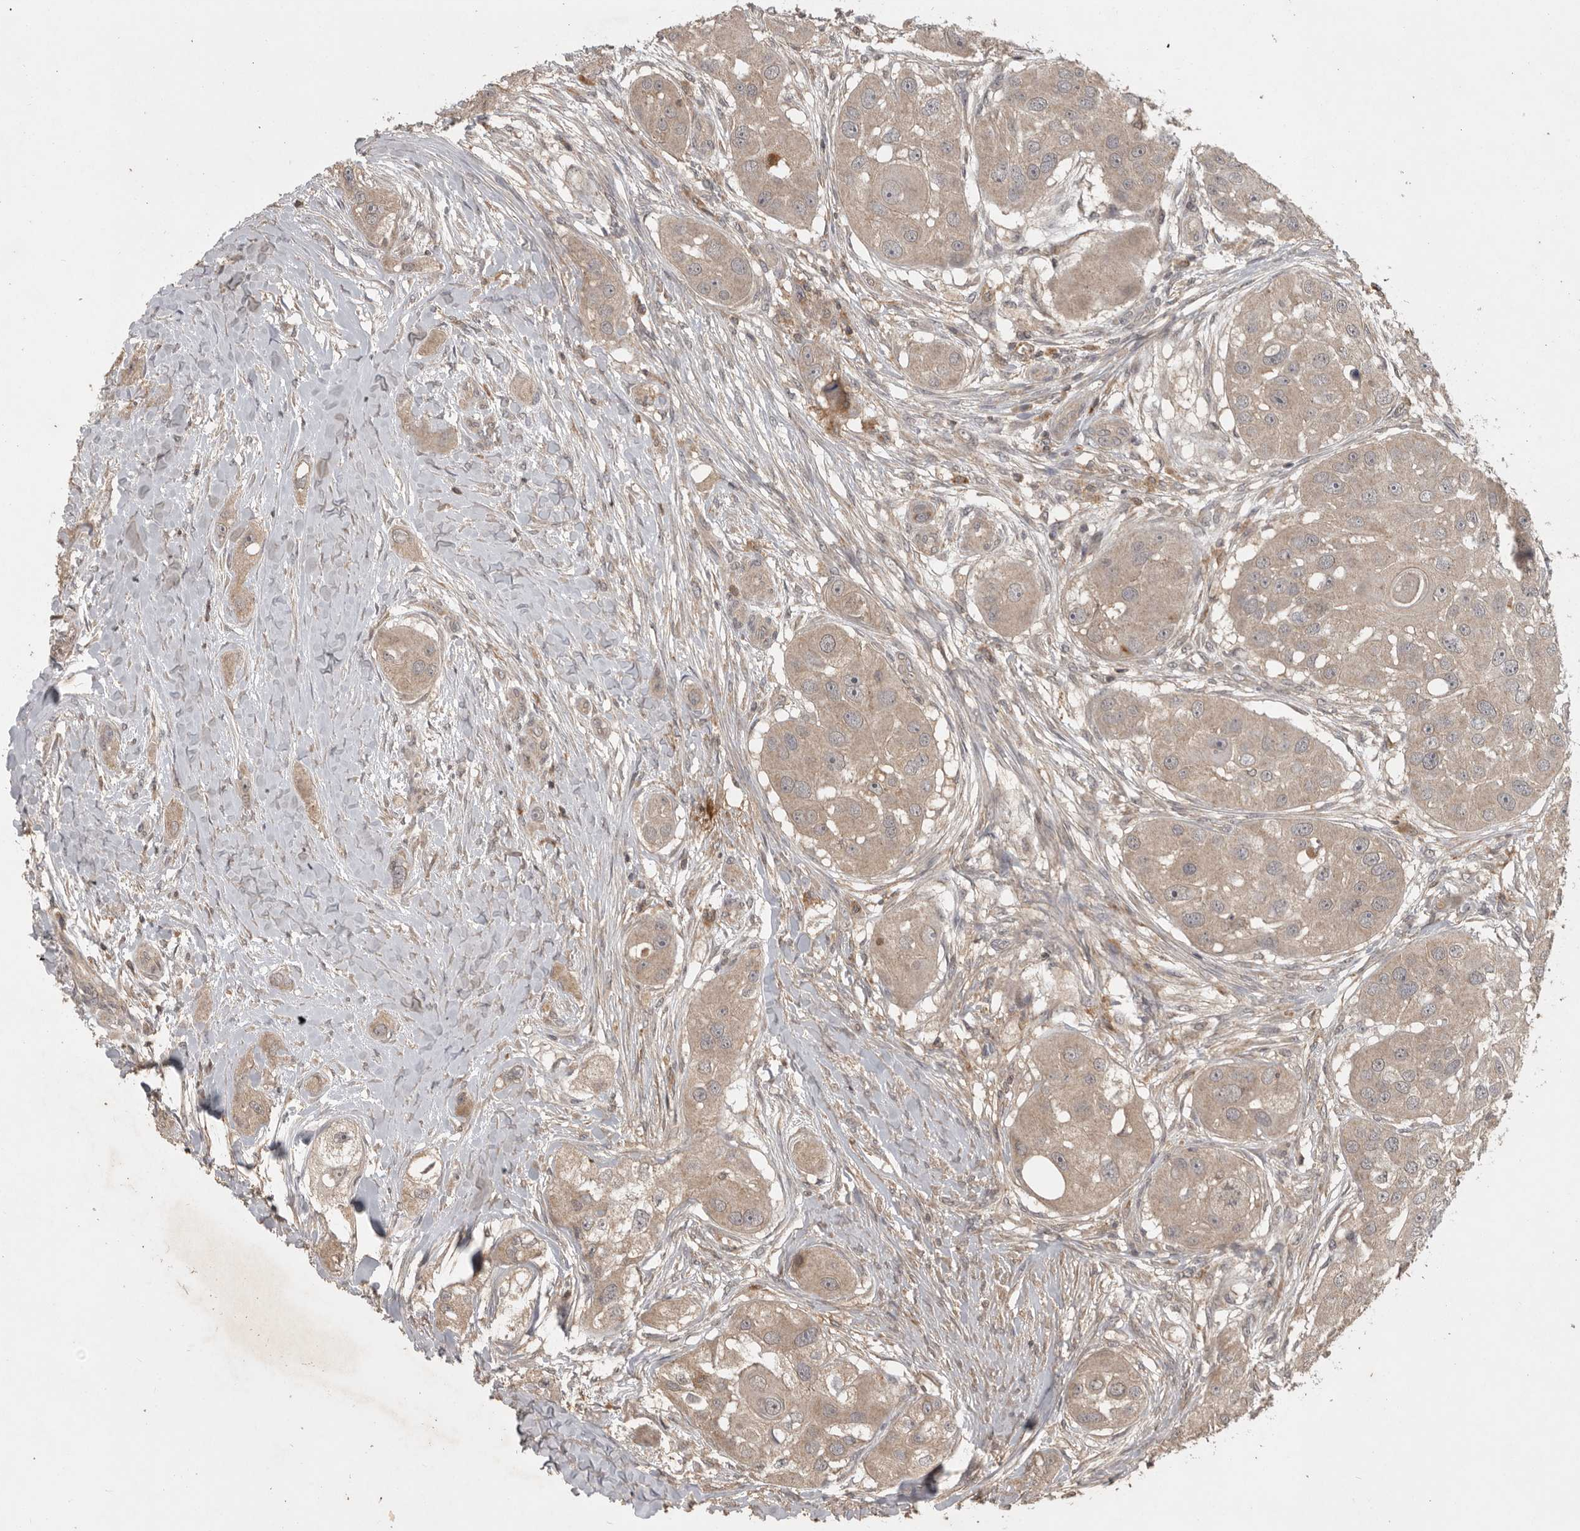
{"staining": {"intensity": "weak", "quantity": ">75%", "location": "cytoplasmic/membranous"}, "tissue": "head and neck cancer", "cell_type": "Tumor cells", "image_type": "cancer", "snomed": [{"axis": "morphology", "description": "Normal tissue, NOS"}, {"axis": "morphology", "description": "Squamous cell carcinoma, NOS"}, {"axis": "topography", "description": "Skeletal muscle"}, {"axis": "topography", "description": "Head-Neck"}], "caption": "Immunohistochemical staining of head and neck squamous cell carcinoma demonstrates low levels of weak cytoplasmic/membranous positivity in approximately >75% of tumor cells.", "gene": "ADAMTS4", "patient": {"sex": "male", "age": 51}}